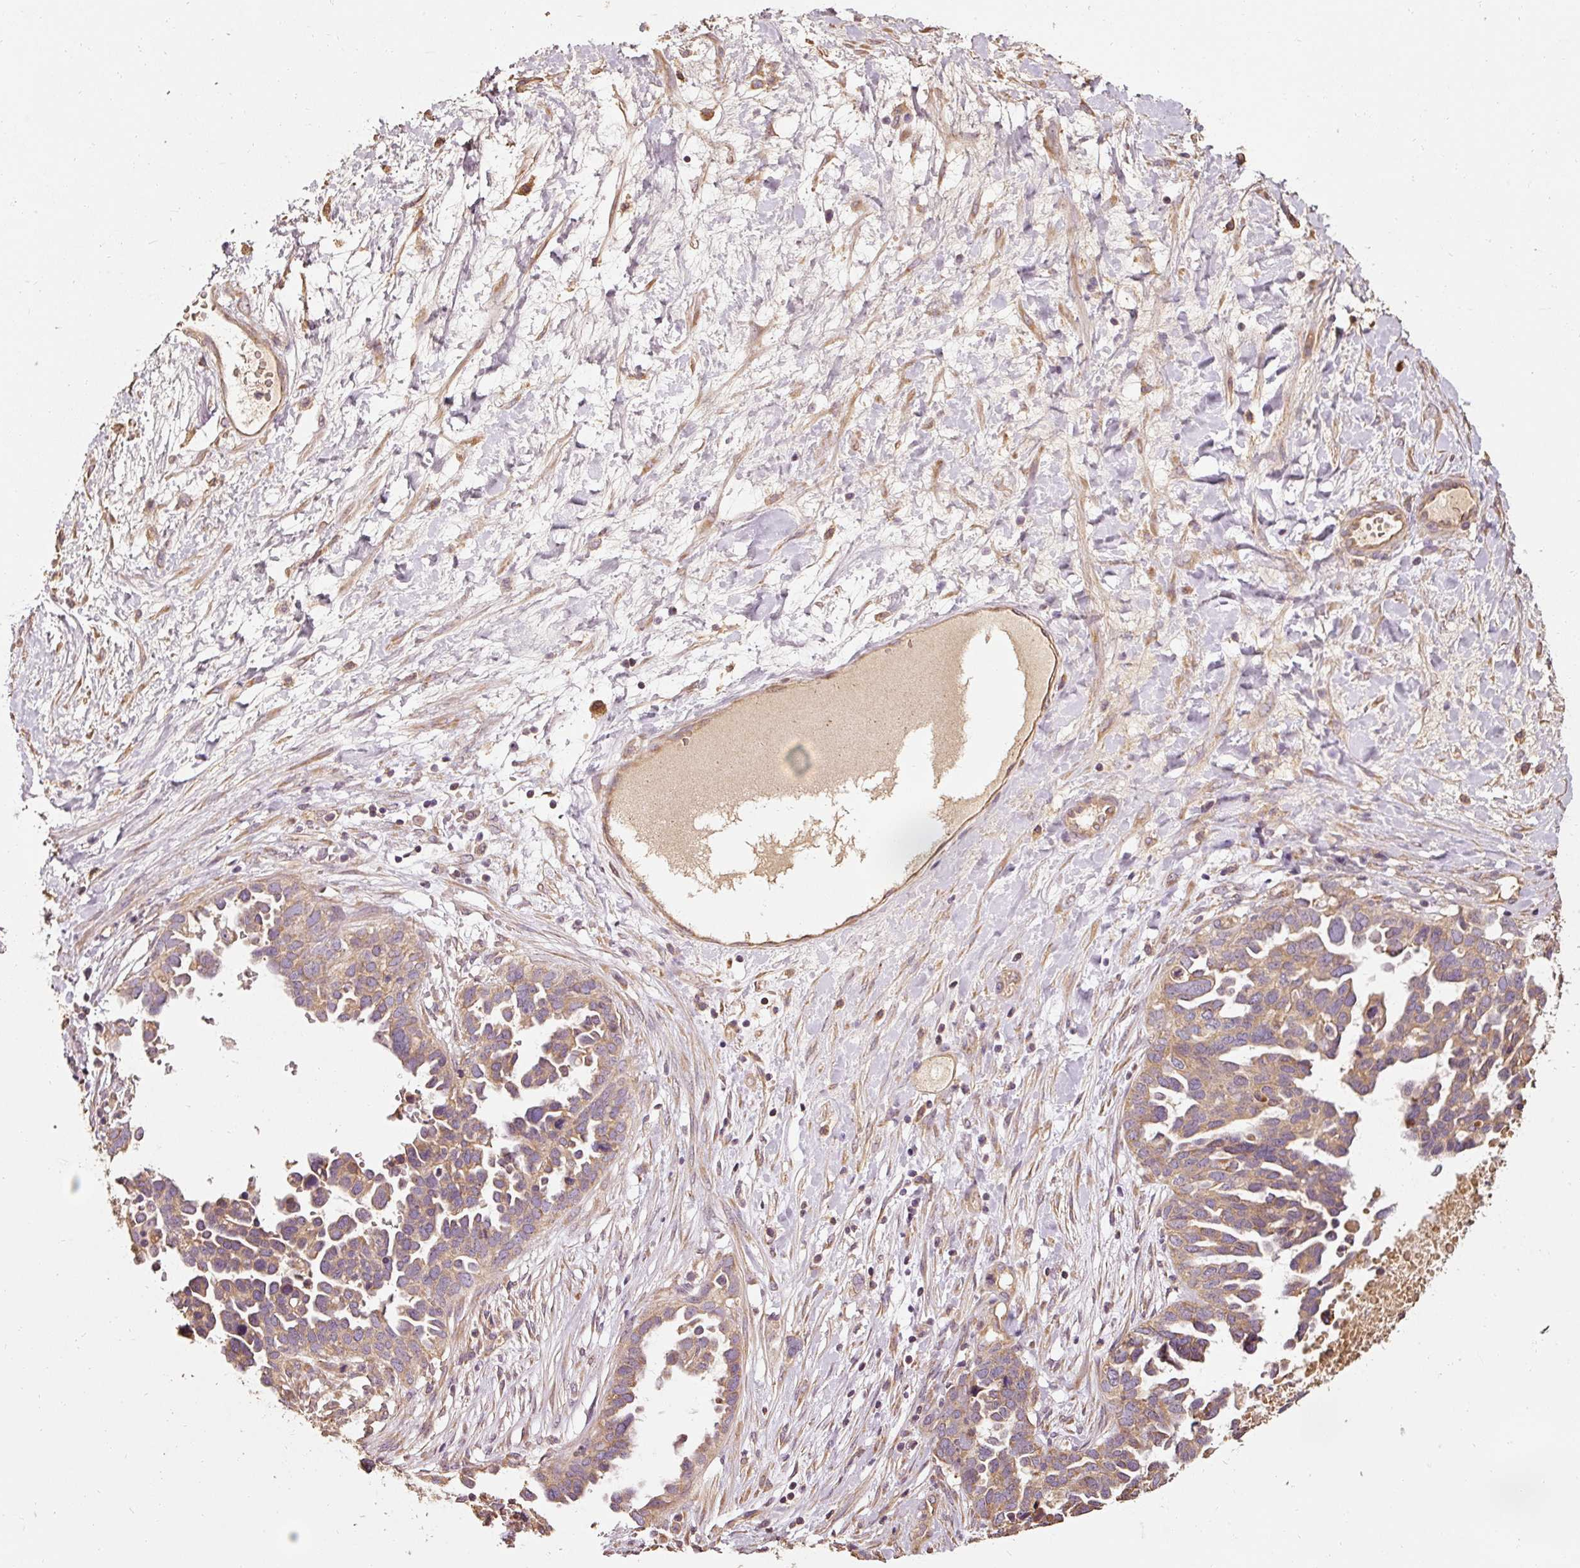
{"staining": {"intensity": "moderate", "quantity": ">75%", "location": "cytoplasmic/membranous"}, "tissue": "ovarian cancer", "cell_type": "Tumor cells", "image_type": "cancer", "snomed": [{"axis": "morphology", "description": "Cystadenocarcinoma, serous, NOS"}, {"axis": "topography", "description": "Ovary"}], "caption": "A brown stain shows moderate cytoplasmic/membranous expression of a protein in ovarian serous cystadenocarcinoma tumor cells.", "gene": "EFHC1", "patient": {"sex": "female", "age": 54}}